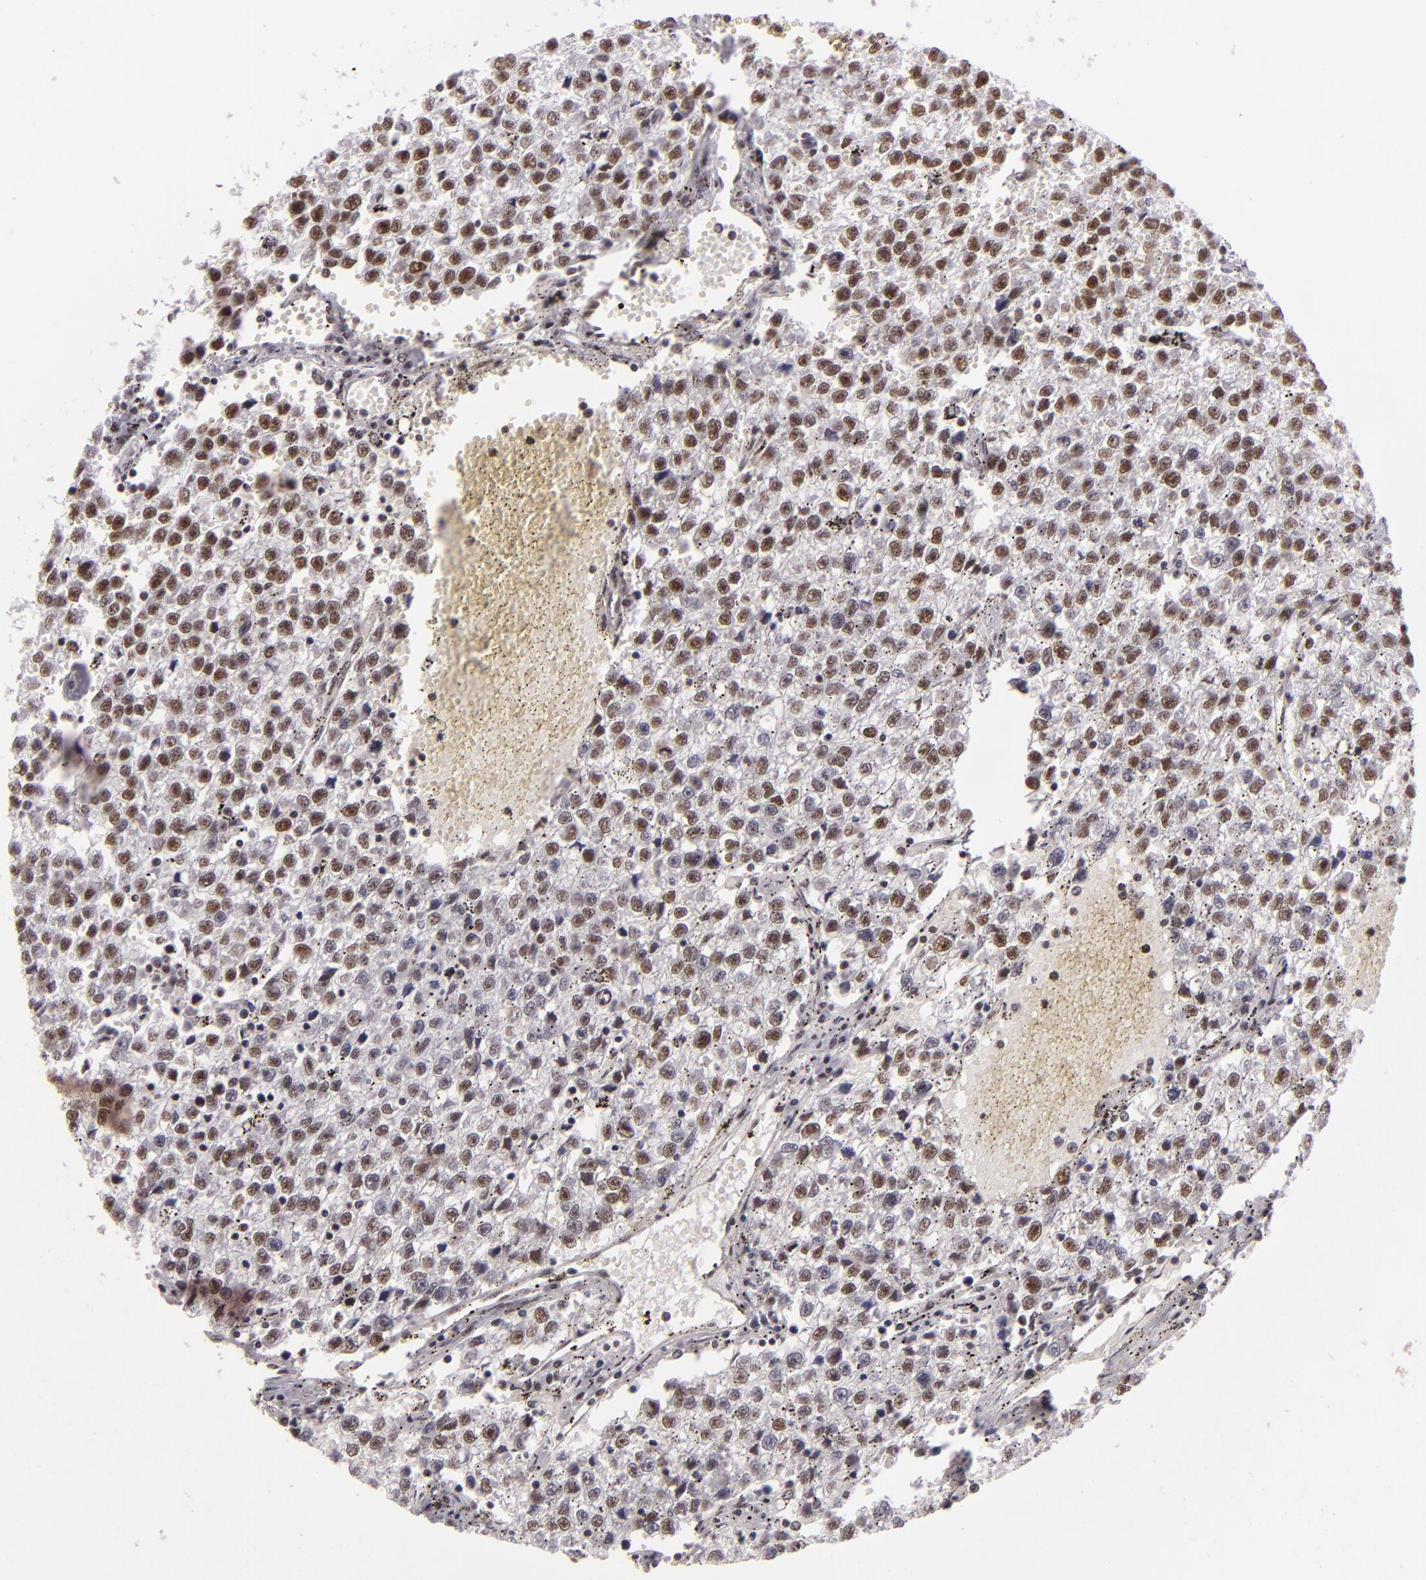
{"staining": {"intensity": "strong", "quantity": ">75%", "location": "nuclear"}, "tissue": "testis cancer", "cell_type": "Tumor cells", "image_type": "cancer", "snomed": [{"axis": "morphology", "description": "Seminoma, NOS"}, {"axis": "topography", "description": "Testis"}], "caption": "The photomicrograph exhibits a brown stain indicating the presence of a protein in the nuclear of tumor cells in testis cancer. (Brightfield microscopy of DAB IHC at high magnification).", "gene": "BRD8", "patient": {"sex": "male", "age": 35}}